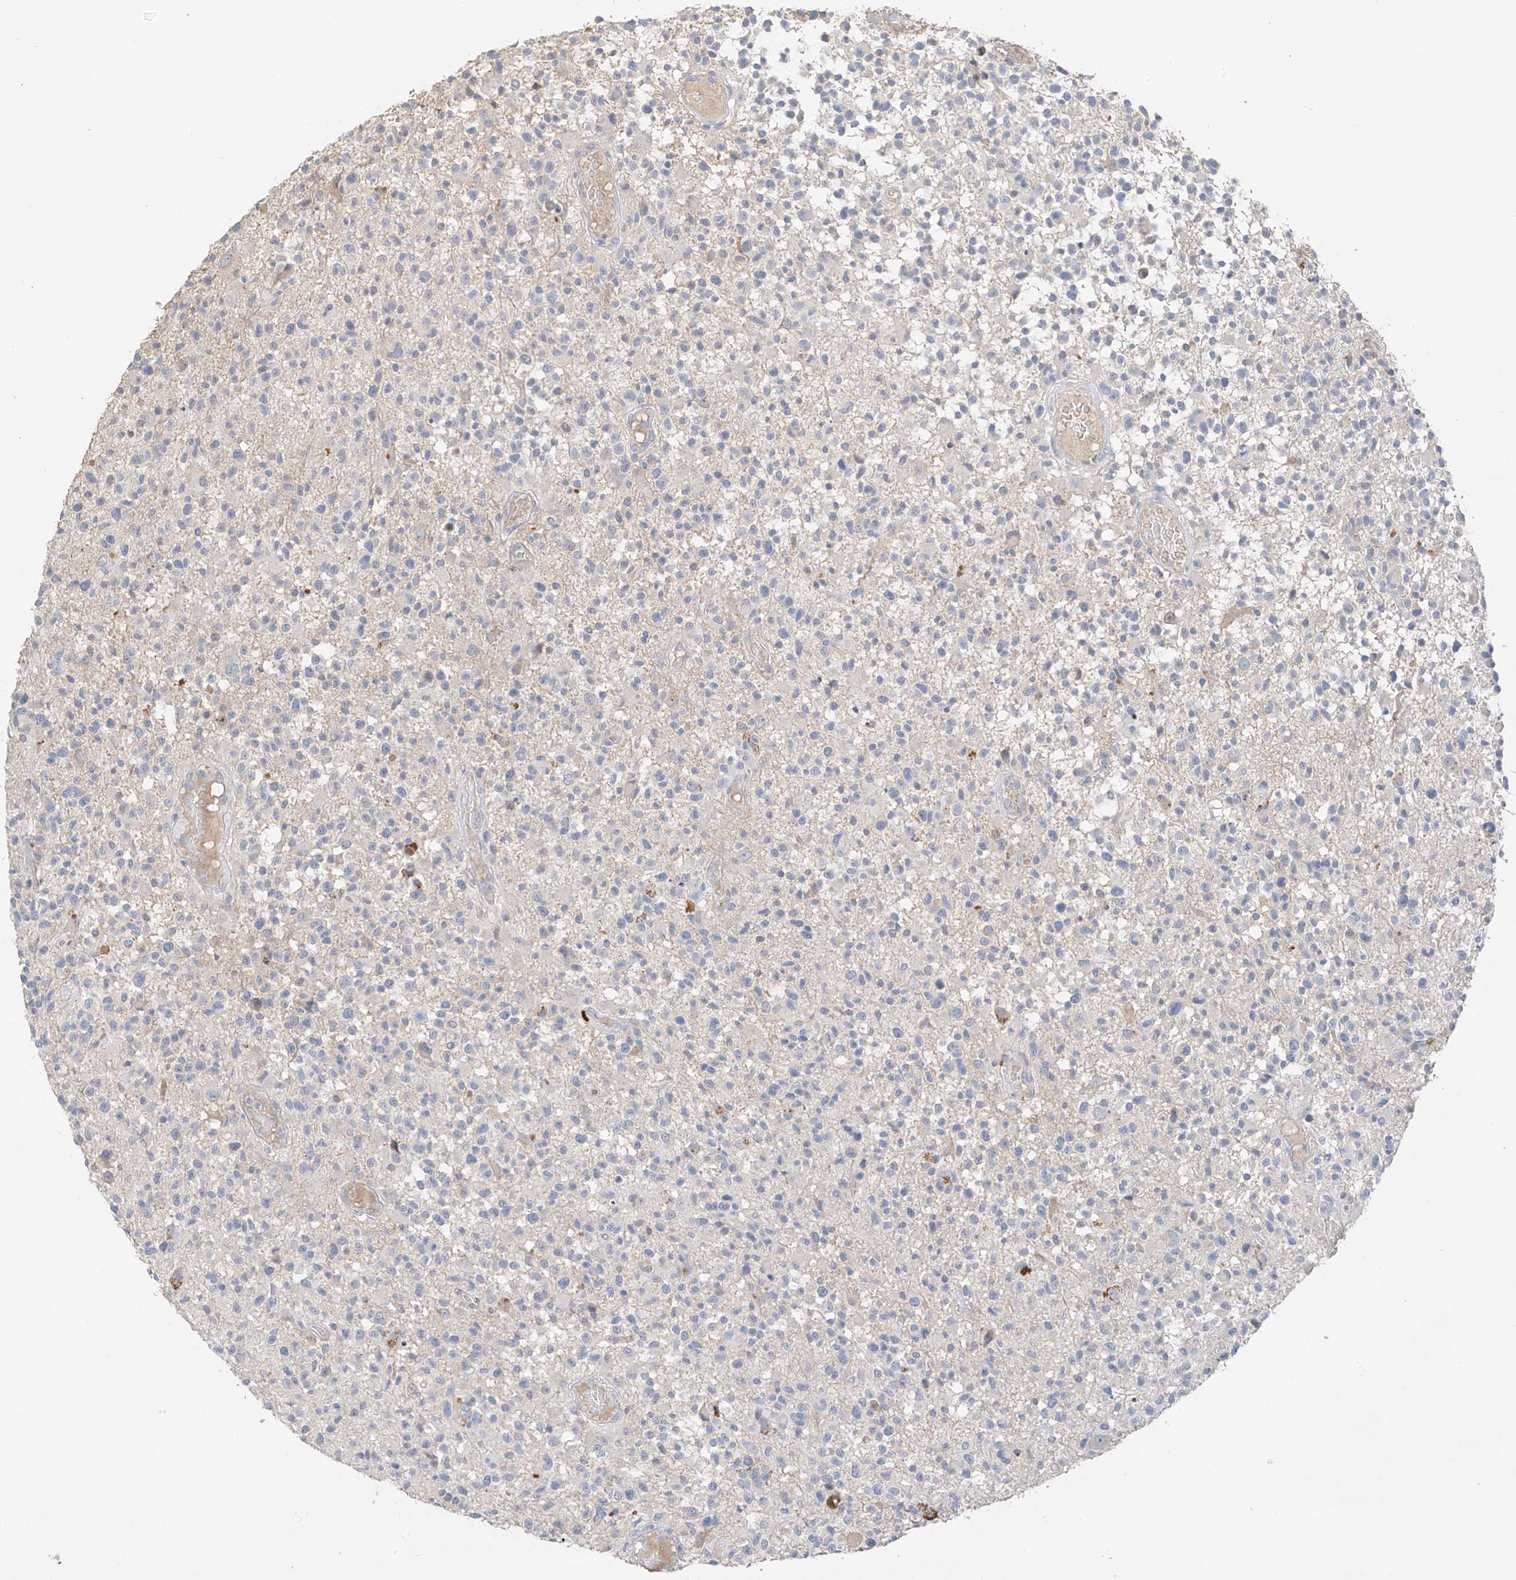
{"staining": {"intensity": "negative", "quantity": "none", "location": "none"}, "tissue": "glioma", "cell_type": "Tumor cells", "image_type": "cancer", "snomed": [{"axis": "morphology", "description": "Glioma, malignant, High grade"}, {"axis": "morphology", "description": "Glioblastoma, NOS"}, {"axis": "topography", "description": "Brain"}], "caption": "High power microscopy micrograph of an immunohistochemistry image of glioma, revealing no significant positivity in tumor cells.", "gene": "CAPN13", "patient": {"sex": "male", "age": 60}}